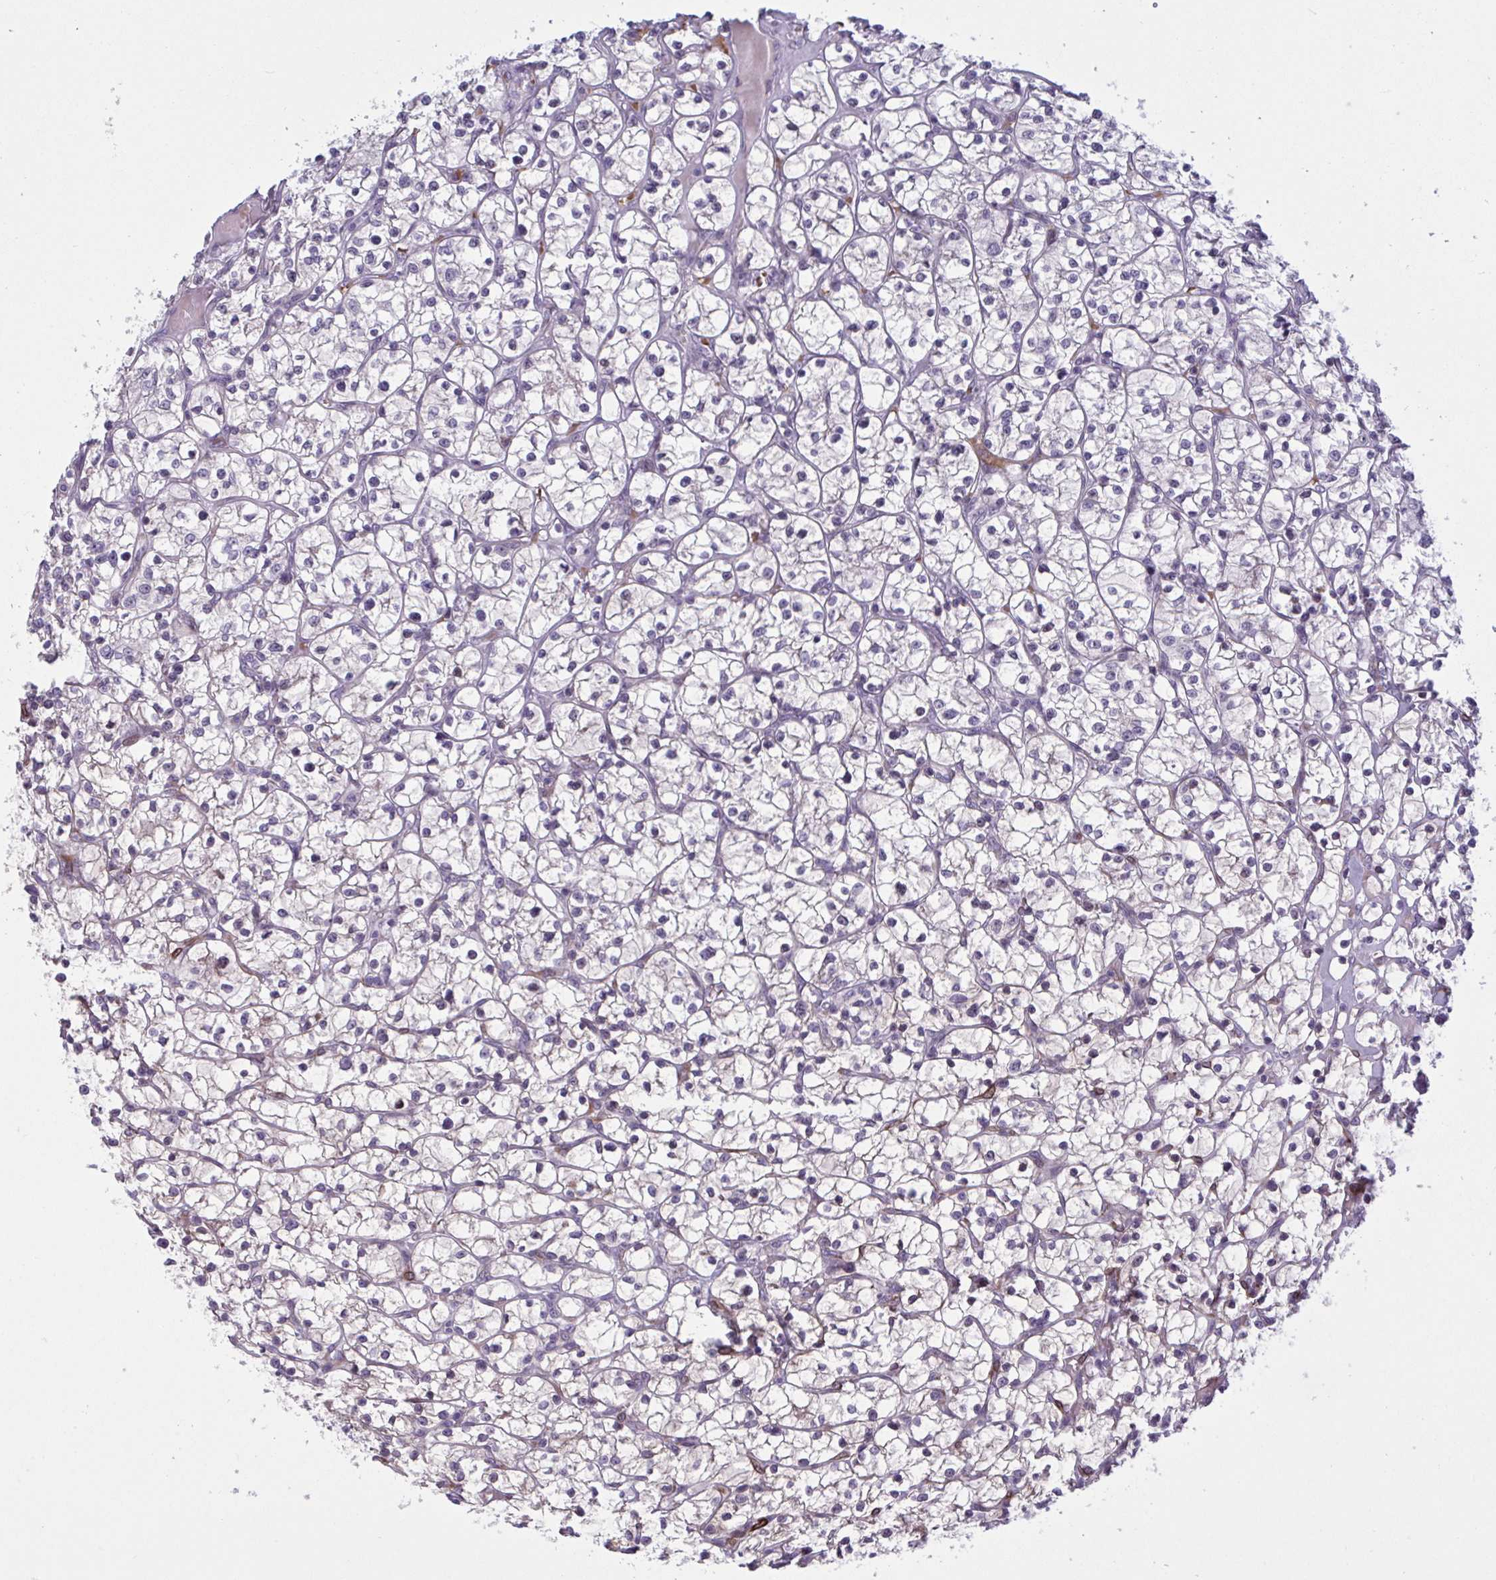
{"staining": {"intensity": "negative", "quantity": "none", "location": "none"}, "tissue": "renal cancer", "cell_type": "Tumor cells", "image_type": "cancer", "snomed": [{"axis": "morphology", "description": "Adenocarcinoma, NOS"}, {"axis": "topography", "description": "Kidney"}], "caption": "Immunohistochemical staining of renal cancer shows no significant expression in tumor cells.", "gene": "HSD11B2", "patient": {"sex": "female", "age": 64}}